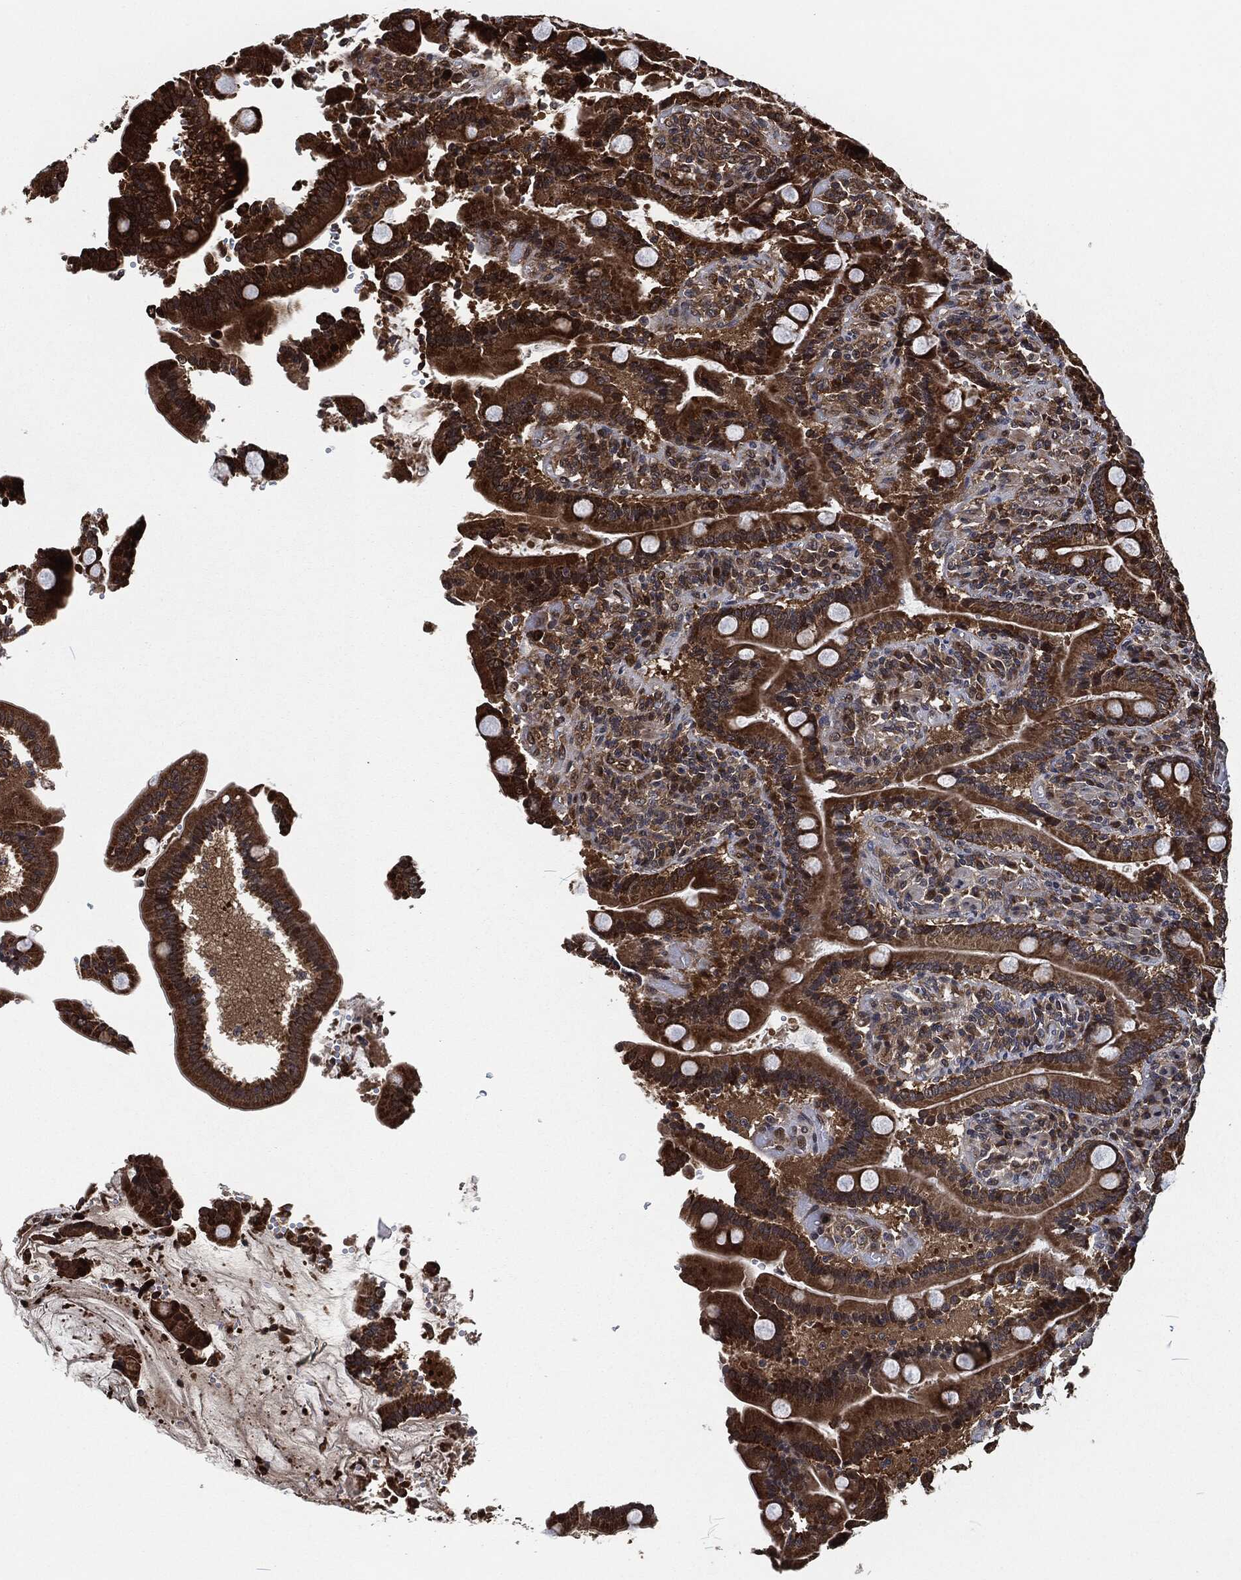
{"staining": {"intensity": "strong", "quantity": "25%-75%", "location": "cytoplasmic/membranous"}, "tissue": "duodenum", "cell_type": "Glandular cells", "image_type": "normal", "snomed": [{"axis": "morphology", "description": "Normal tissue, NOS"}, {"axis": "topography", "description": "Duodenum"}], "caption": "An image of duodenum stained for a protein reveals strong cytoplasmic/membranous brown staining in glandular cells.", "gene": "CMPK2", "patient": {"sex": "female", "age": 62}}